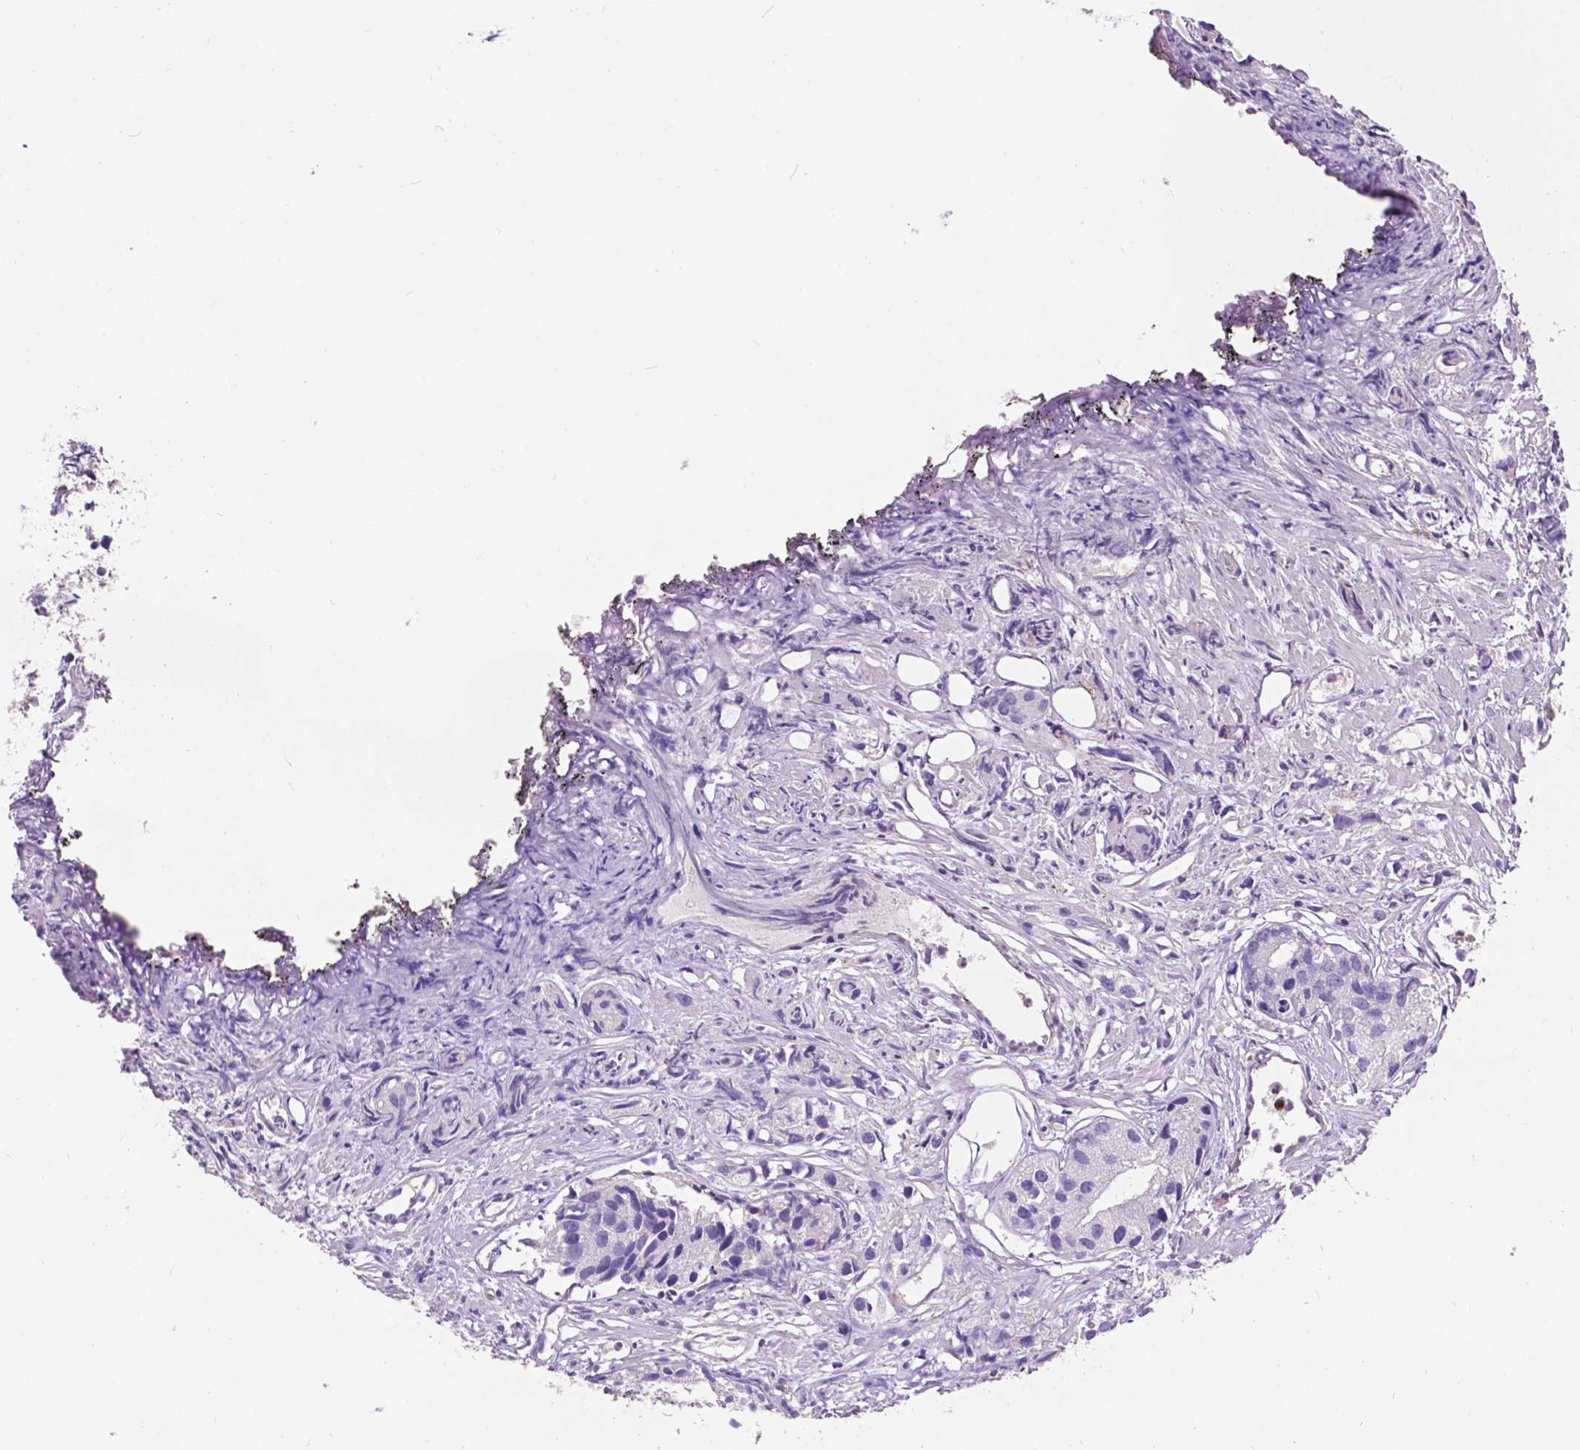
{"staining": {"intensity": "negative", "quantity": "none", "location": "none"}, "tissue": "prostate cancer", "cell_type": "Tumor cells", "image_type": "cancer", "snomed": [{"axis": "morphology", "description": "Adenocarcinoma, High grade"}, {"axis": "topography", "description": "Prostate"}], "caption": "This is an immunohistochemistry (IHC) image of prostate adenocarcinoma (high-grade). There is no staining in tumor cells.", "gene": "PLSCR1", "patient": {"sex": "male", "age": 68}}